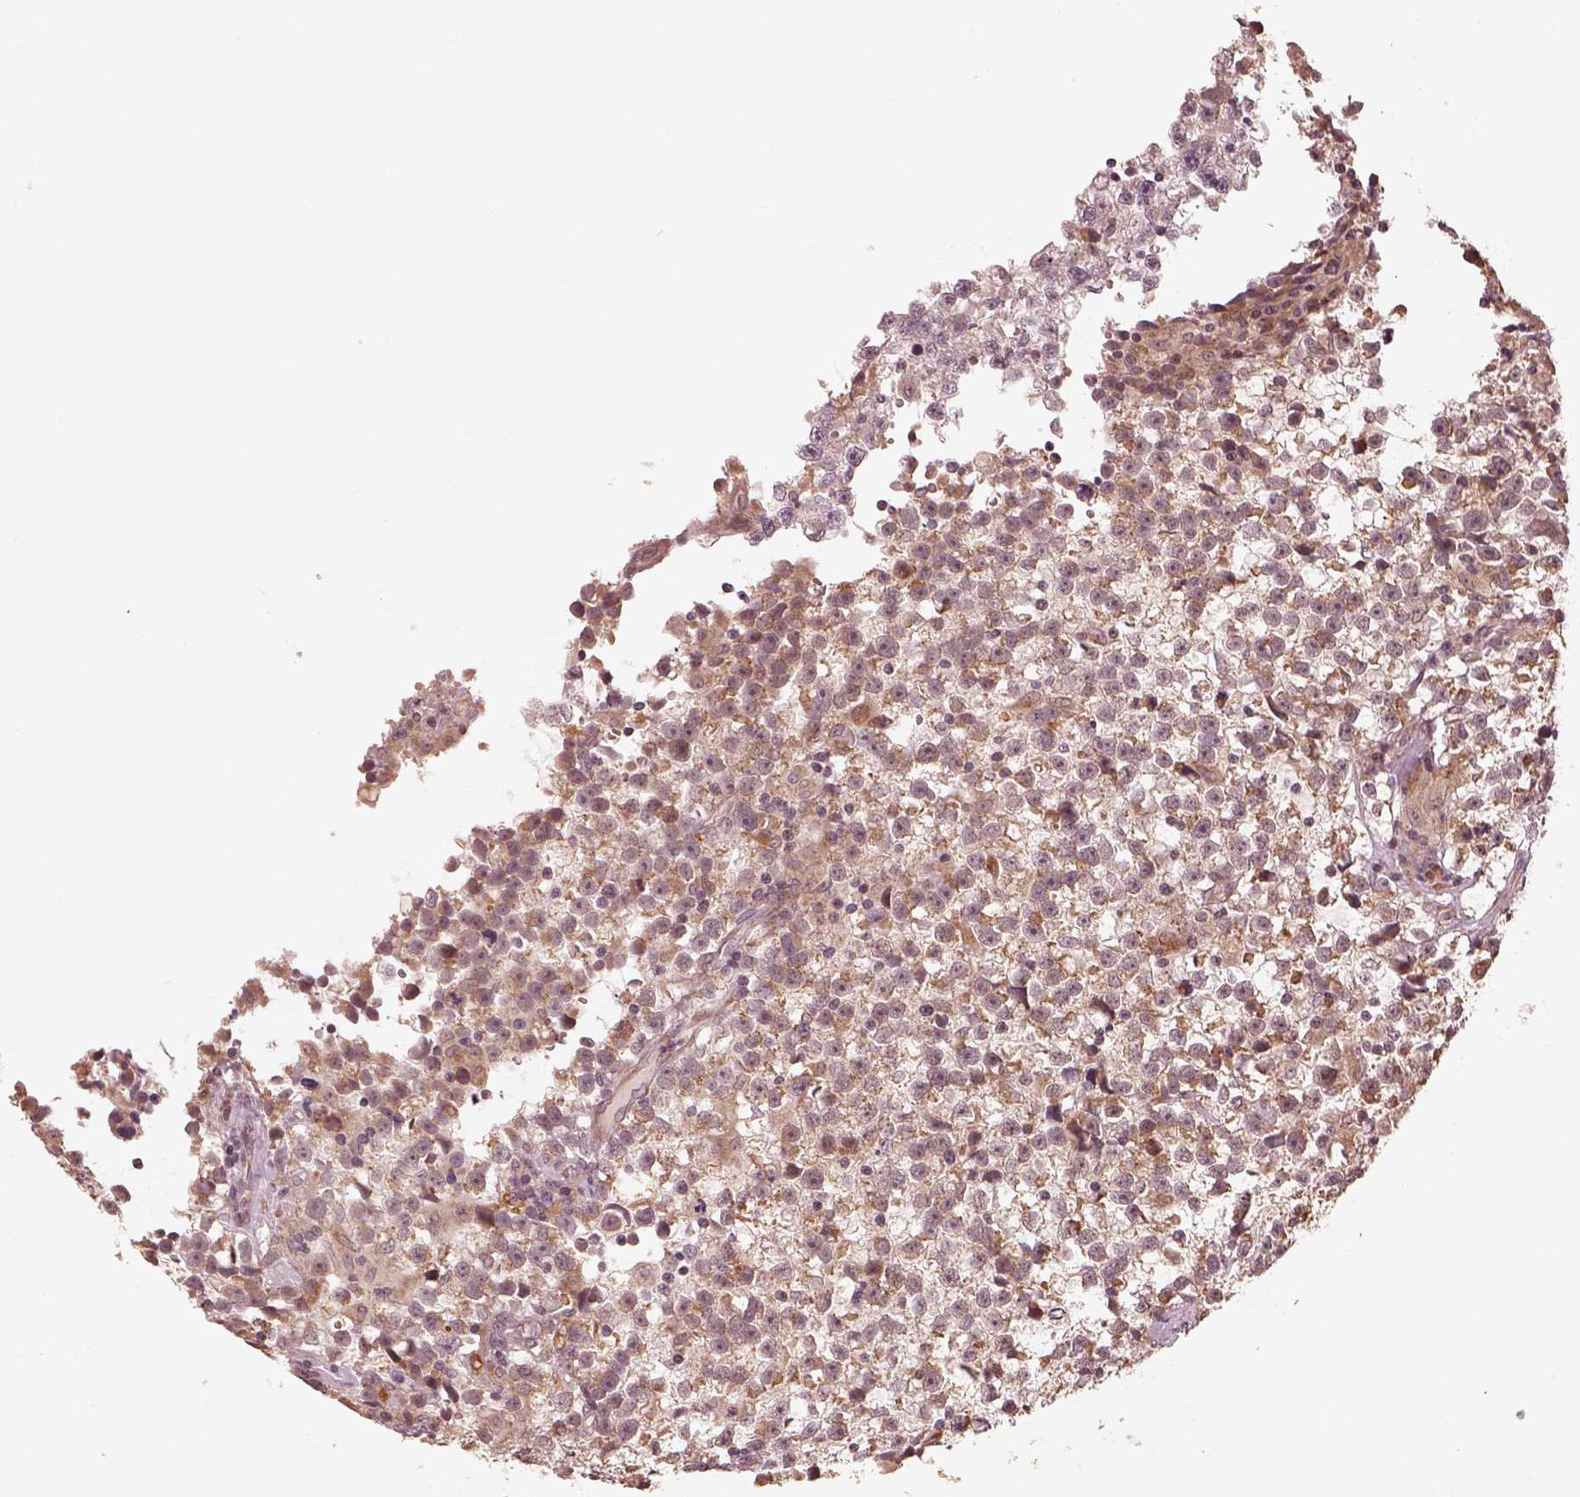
{"staining": {"intensity": "weak", "quantity": "25%-75%", "location": "cytoplasmic/membranous"}, "tissue": "testis cancer", "cell_type": "Tumor cells", "image_type": "cancer", "snomed": [{"axis": "morphology", "description": "Seminoma, NOS"}, {"axis": "topography", "description": "Testis"}], "caption": "Tumor cells display weak cytoplasmic/membranous staining in about 25%-75% of cells in seminoma (testis).", "gene": "SLC25A46", "patient": {"sex": "male", "age": 31}}